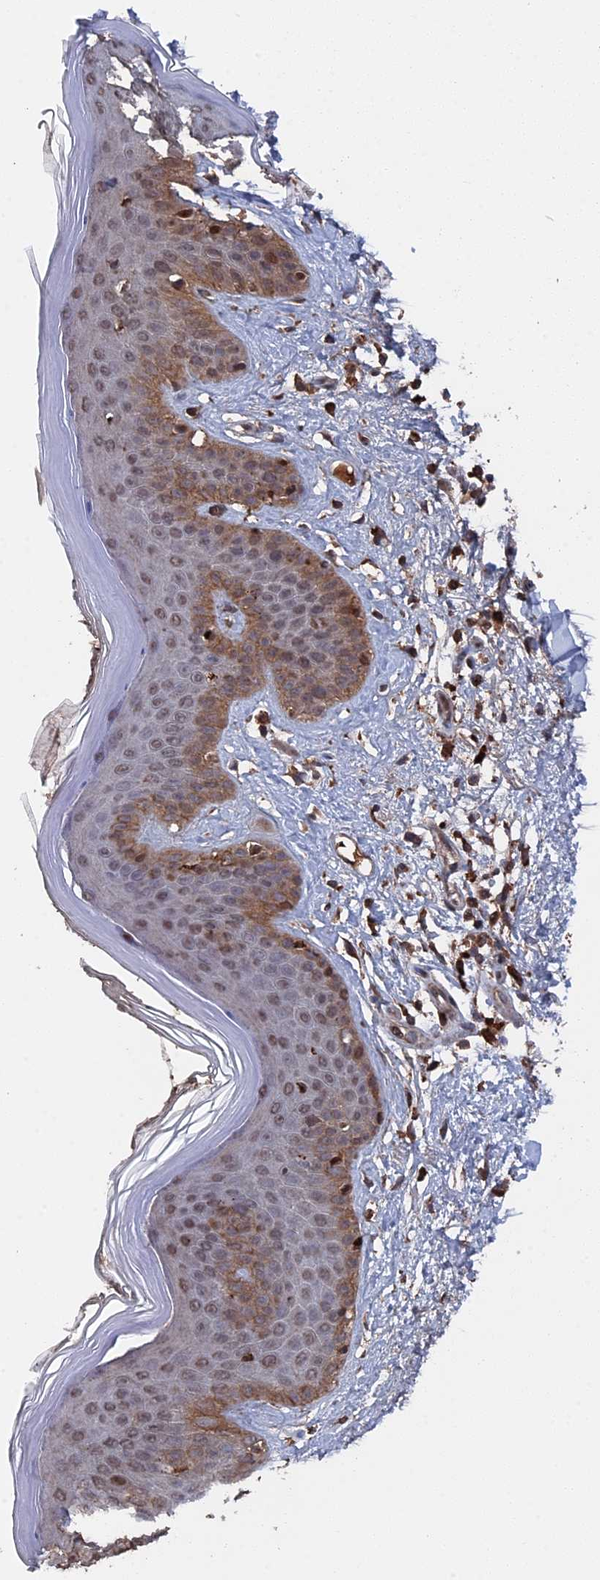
{"staining": {"intensity": "moderate", "quantity": "25%-75%", "location": "cytoplasmic/membranous"}, "tissue": "skin", "cell_type": "Fibroblasts", "image_type": "normal", "snomed": [{"axis": "morphology", "description": "Normal tissue, NOS"}, {"axis": "topography", "description": "Skin"}], "caption": "An immunohistochemistry (IHC) micrograph of benign tissue is shown. Protein staining in brown labels moderate cytoplasmic/membranous positivity in skin within fibroblasts. (DAB = brown stain, brightfield microscopy at high magnification).", "gene": "CEACAM21", "patient": {"sex": "female", "age": 64}}